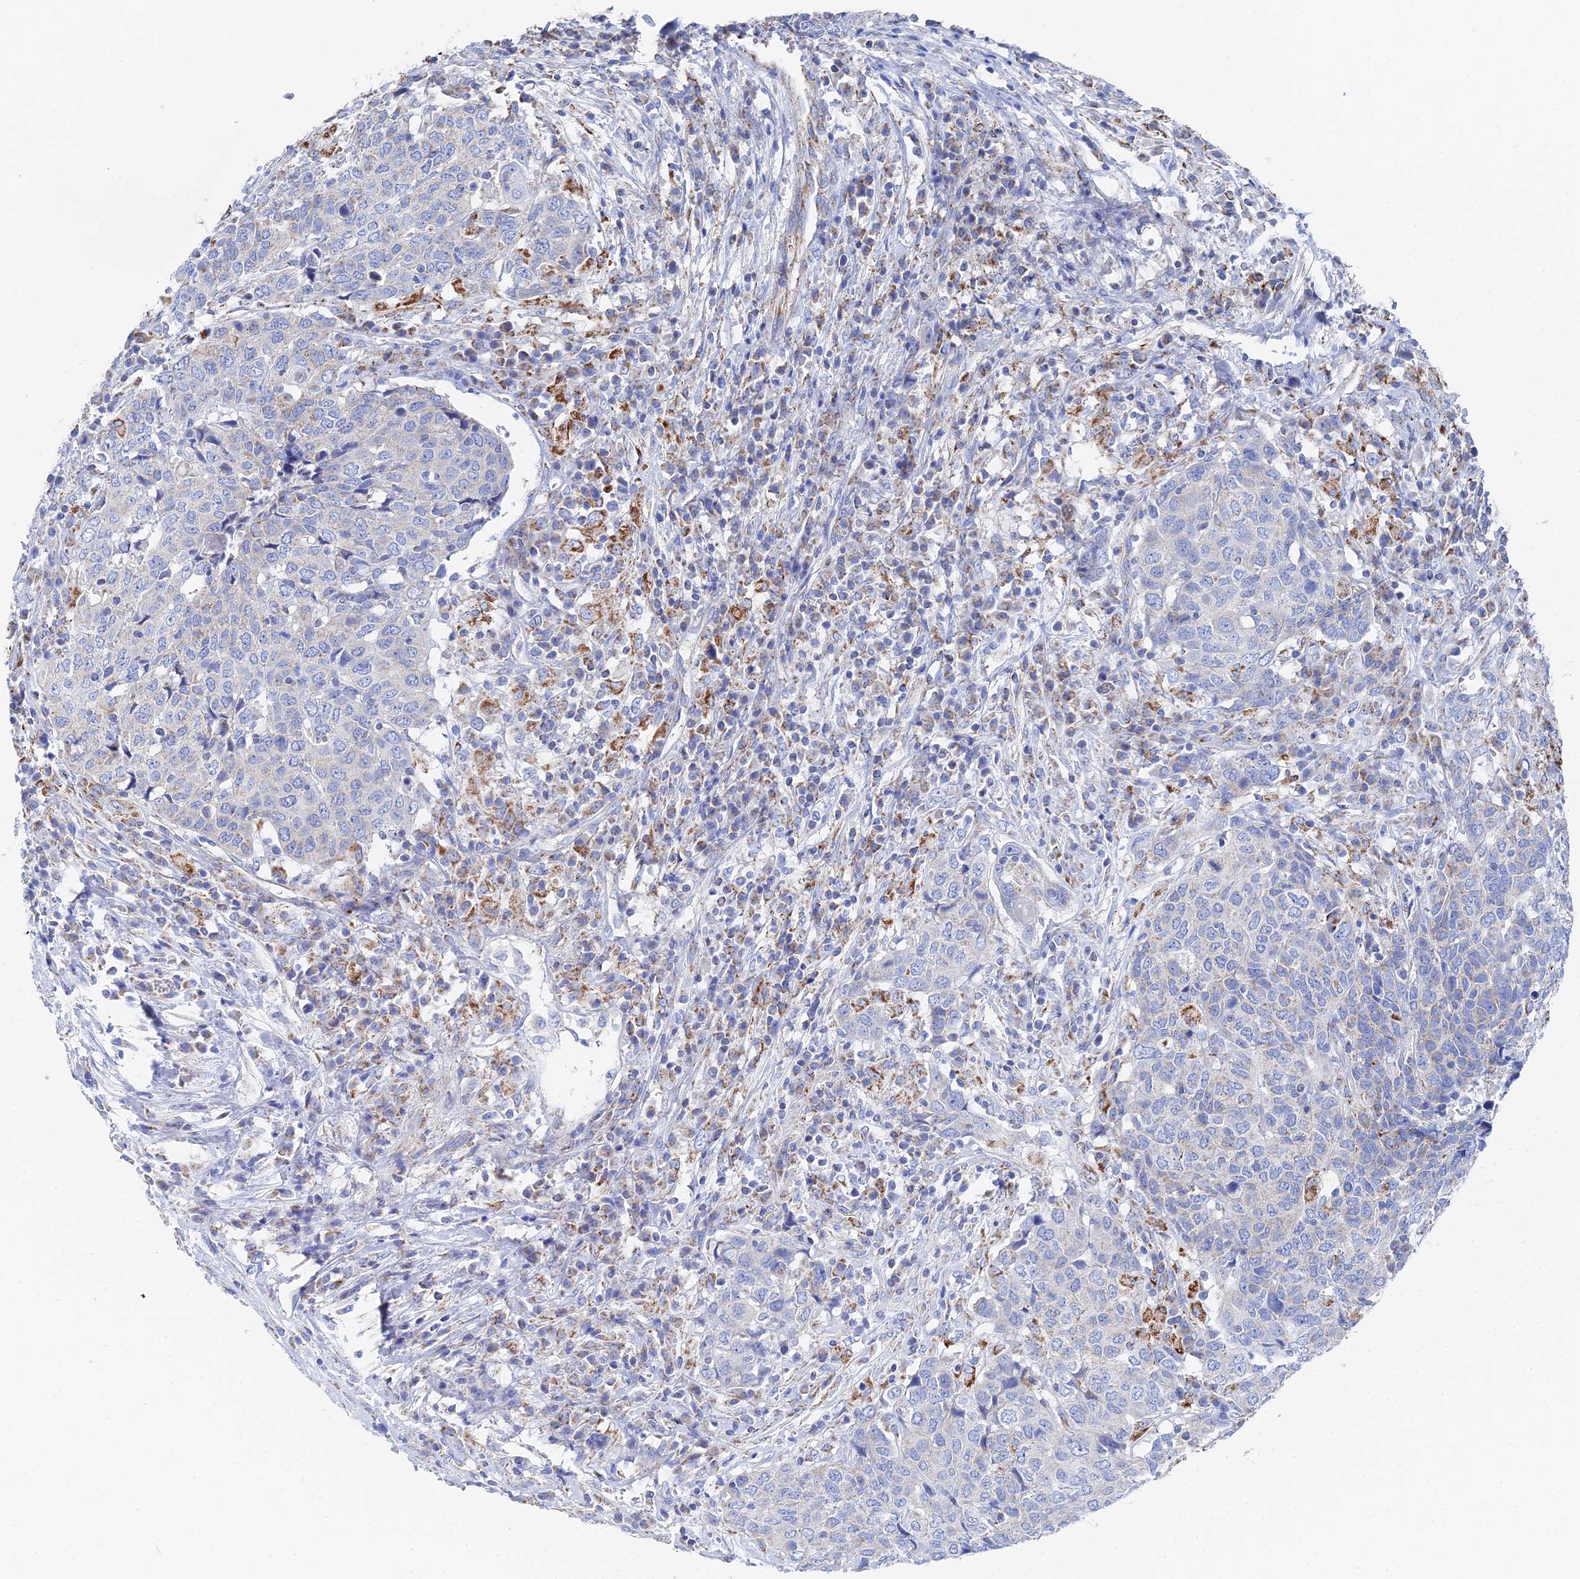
{"staining": {"intensity": "moderate", "quantity": "<25%", "location": "cytoplasmic/membranous"}, "tissue": "head and neck cancer", "cell_type": "Tumor cells", "image_type": "cancer", "snomed": [{"axis": "morphology", "description": "Squamous cell carcinoma, NOS"}, {"axis": "topography", "description": "Head-Neck"}], "caption": "Protein staining shows moderate cytoplasmic/membranous positivity in approximately <25% of tumor cells in head and neck cancer (squamous cell carcinoma). (Brightfield microscopy of DAB IHC at high magnification).", "gene": "IFT80", "patient": {"sex": "male", "age": 66}}